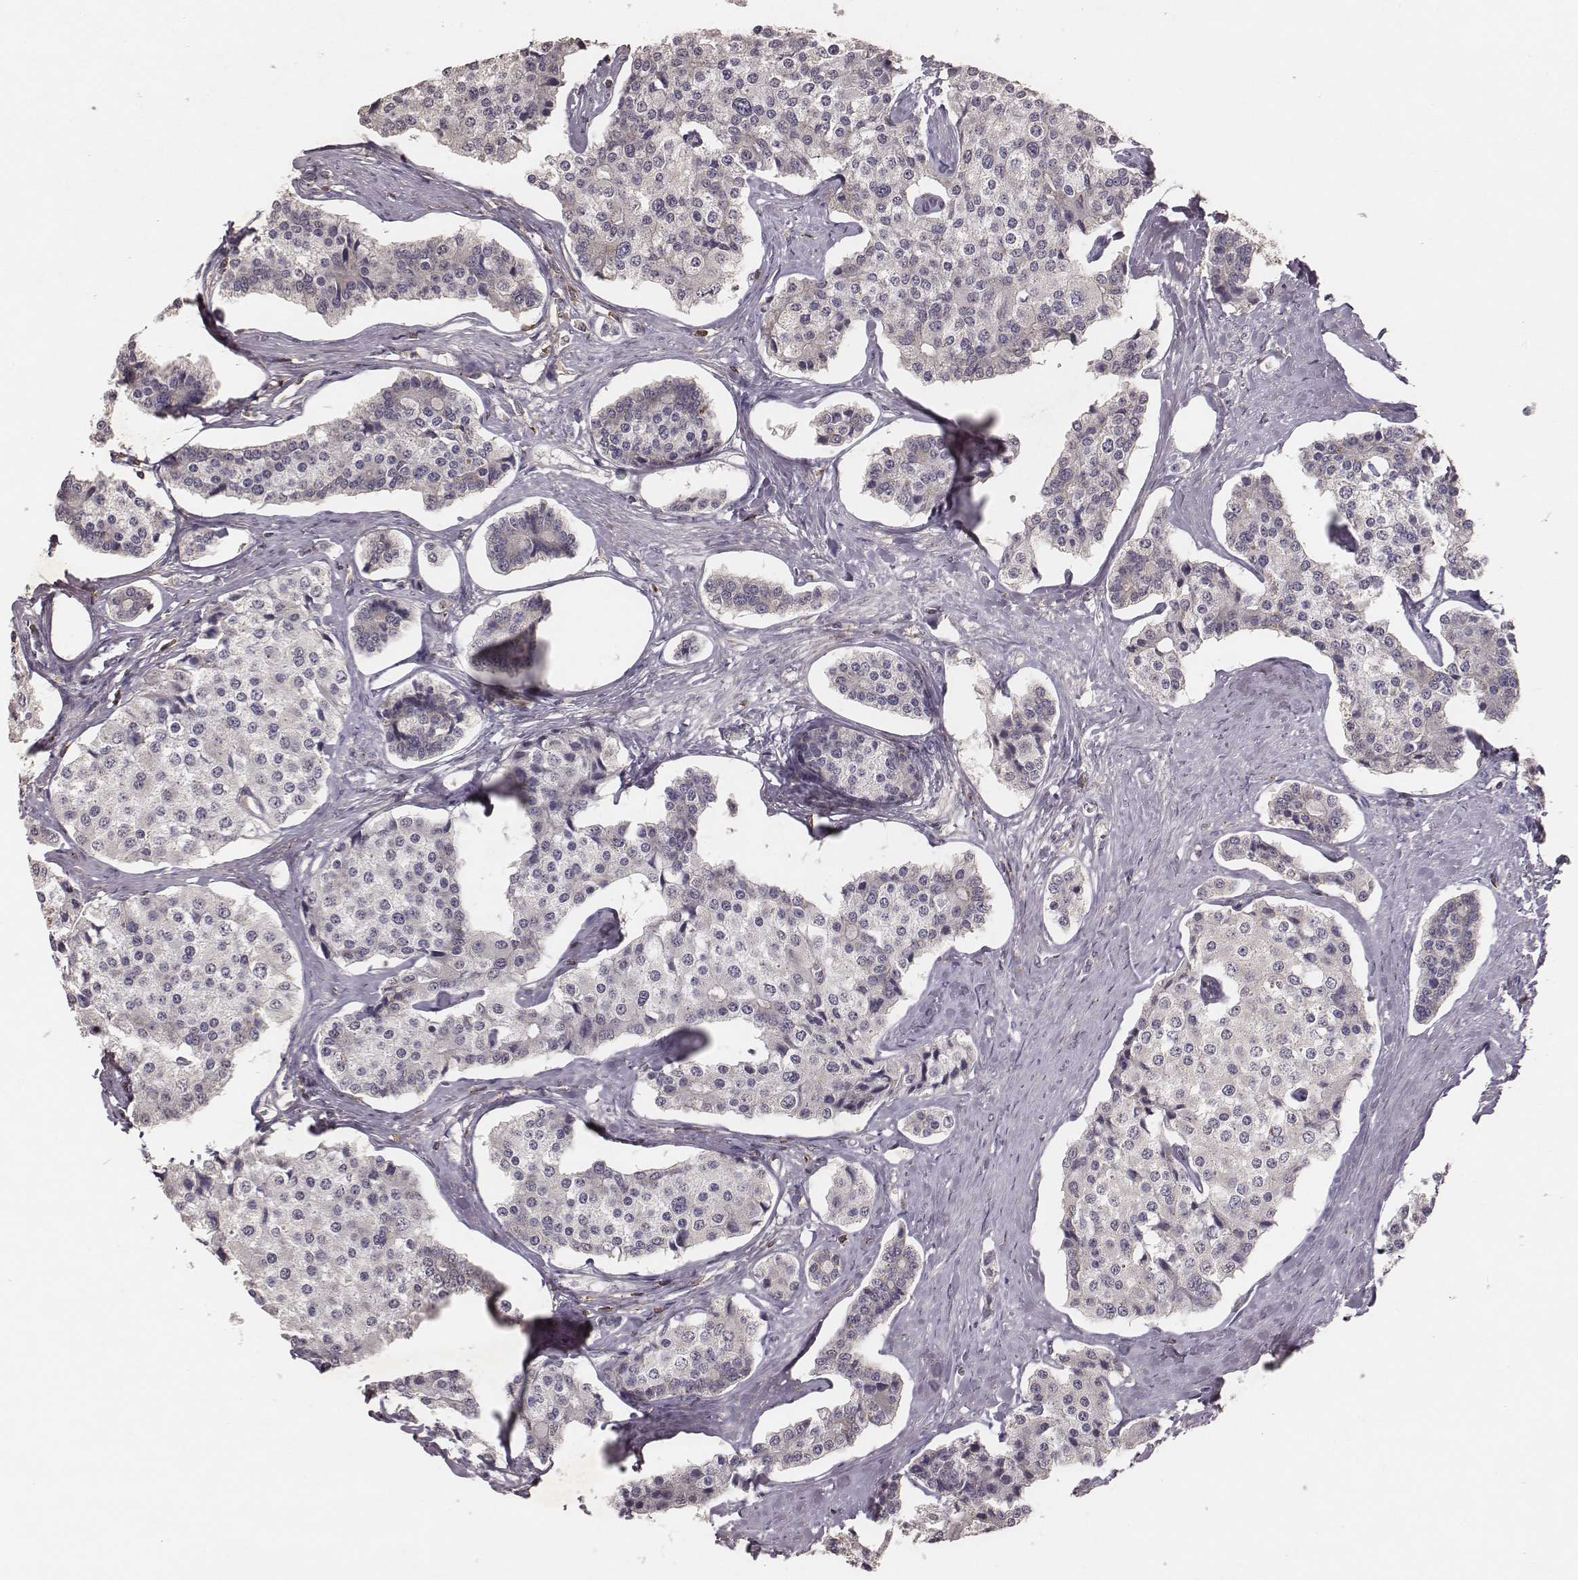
{"staining": {"intensity": "negative", "quantity": "none", "location": "none"}, "tissue": "carcinoid", "cell_type": "Tumor cells", "image_type": "cancer", "snomed": [{"axis": "morphology", "description": "Carcinoid, malignant, NOS"}, {"axis": "topography", "description": "Small intestine"}], "caption": "DAB (3,3'-diaminobenzidine) immunohistochemical staining of human carcinoid reveals no significant staining in tumor cells.", "gene": "PILRA", "patient": {"sex": "female", "age": 65}}